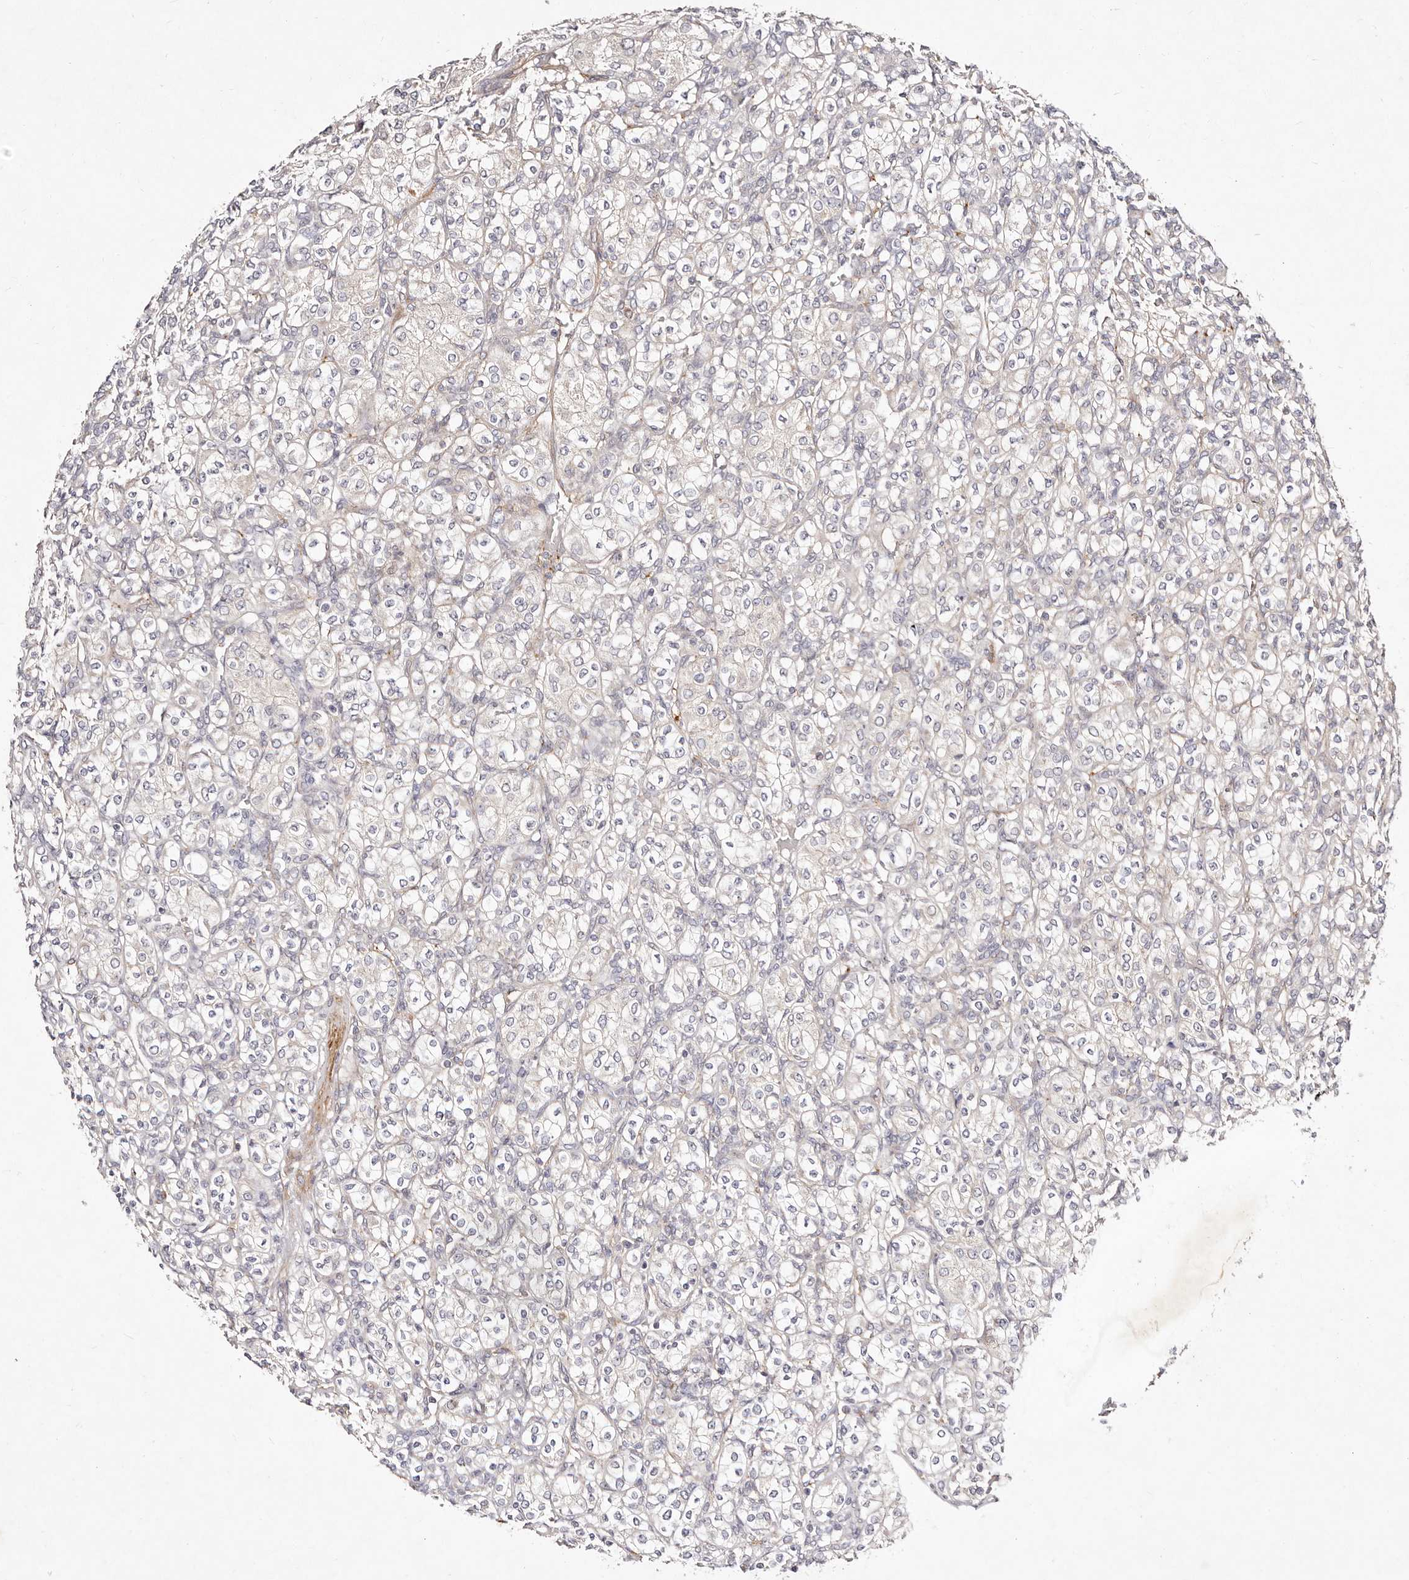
{"staining": {"intensity": "negative", "quantity": "none", "location": "none"}, "tissue": "renal cancer", "cell_type": "Tumor cells", "image_type": "cancer", "snomed": [{"axis": "morphology", "description": "Adenocarcinoma, NOS"}, {"axis": "topography", "description": "Kidney"}], "caption": "Immunohistochemical staining of renal adenocarcinoma displays no significant expression in tumor cells.", "gene": "MTMR11", "patient": {"sex": "male", "age": 77}}